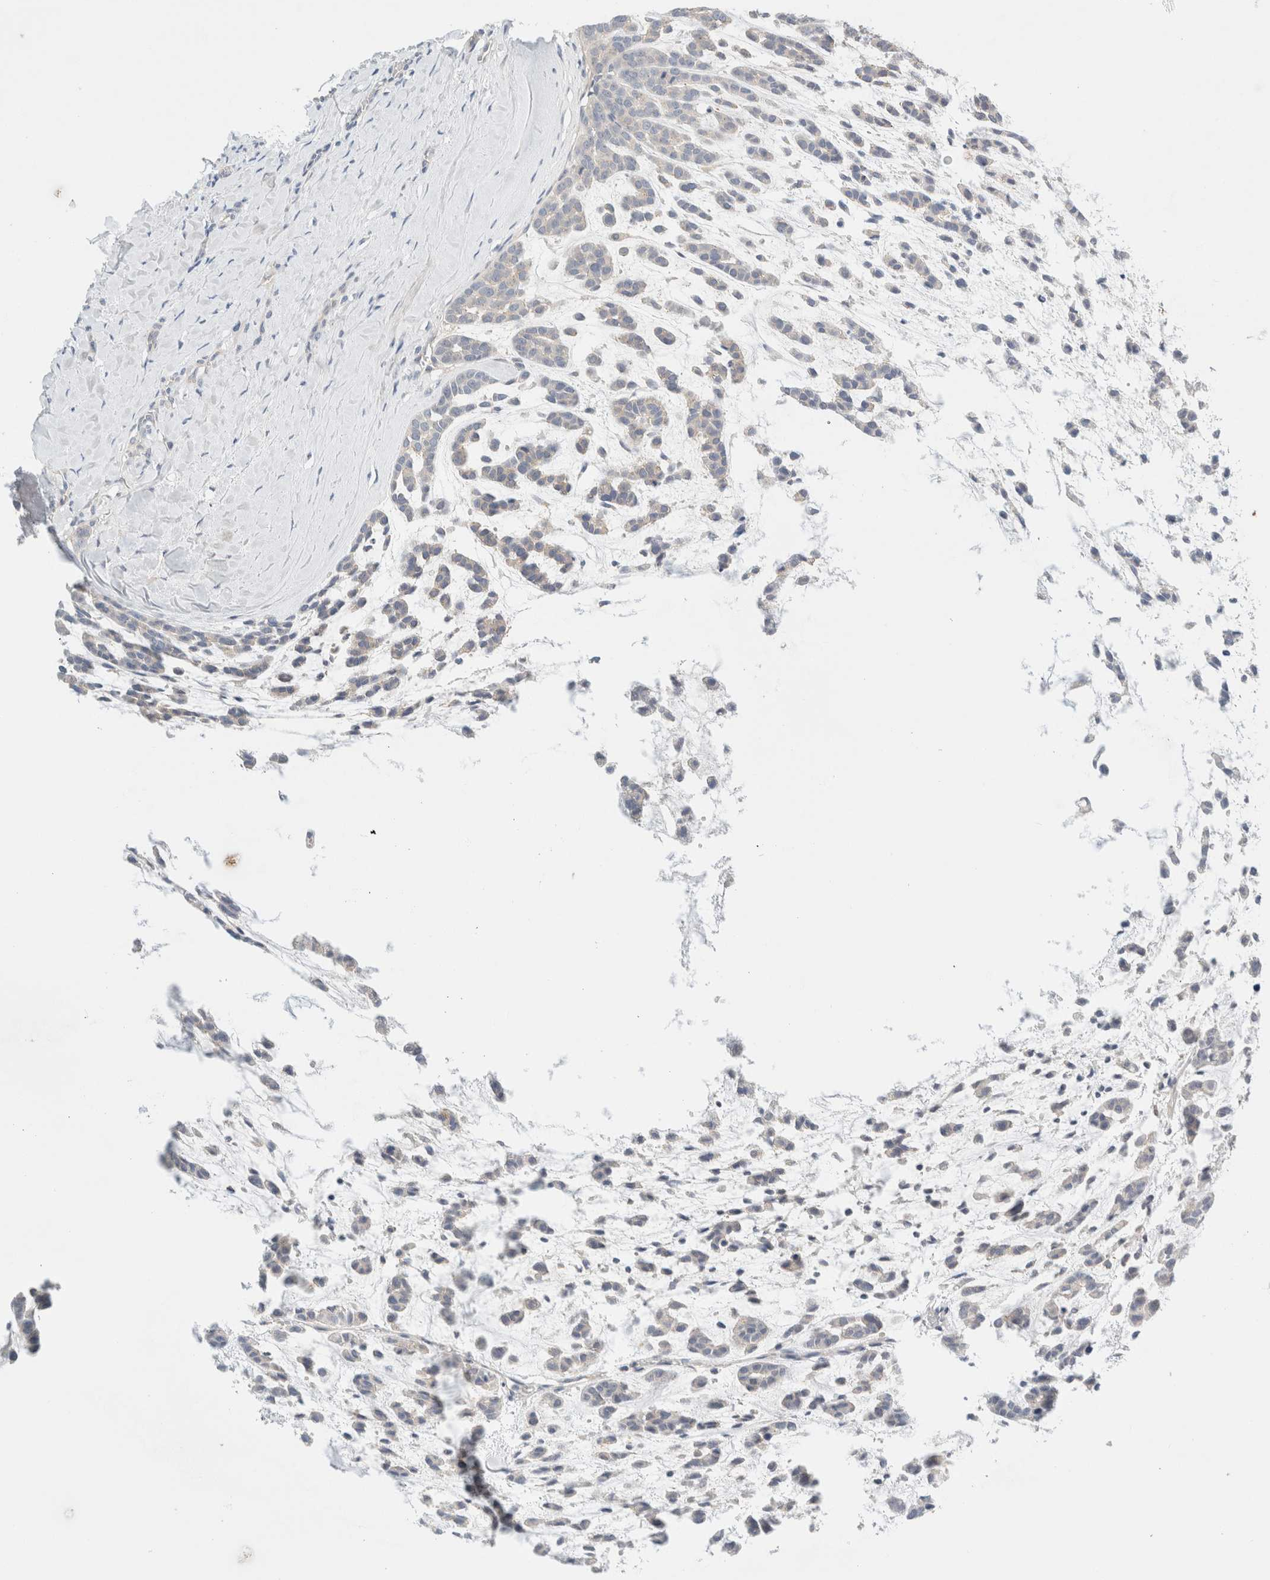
{"staining": {"intensity": "weak", "quantity": "<25%", "location": "cytoplasmic/membranous"}, "tissue": "head and neck cancer", "cell_type": "Tumor cells", "image_type": "cancer", "snomed": [{"axis": "morphology", "description": "Adenocarcinoma, NOS"}, {"axis": "morphology", "description": "Adenoma, NOS"}, {"axis": "topography", "description": "Head-Neck"}], "caption": "Tumor cells are negative for protein expression in human head and neck cancer.", "gene": "SDR16C5", "patient": {"sex": "female", "age": 55}}